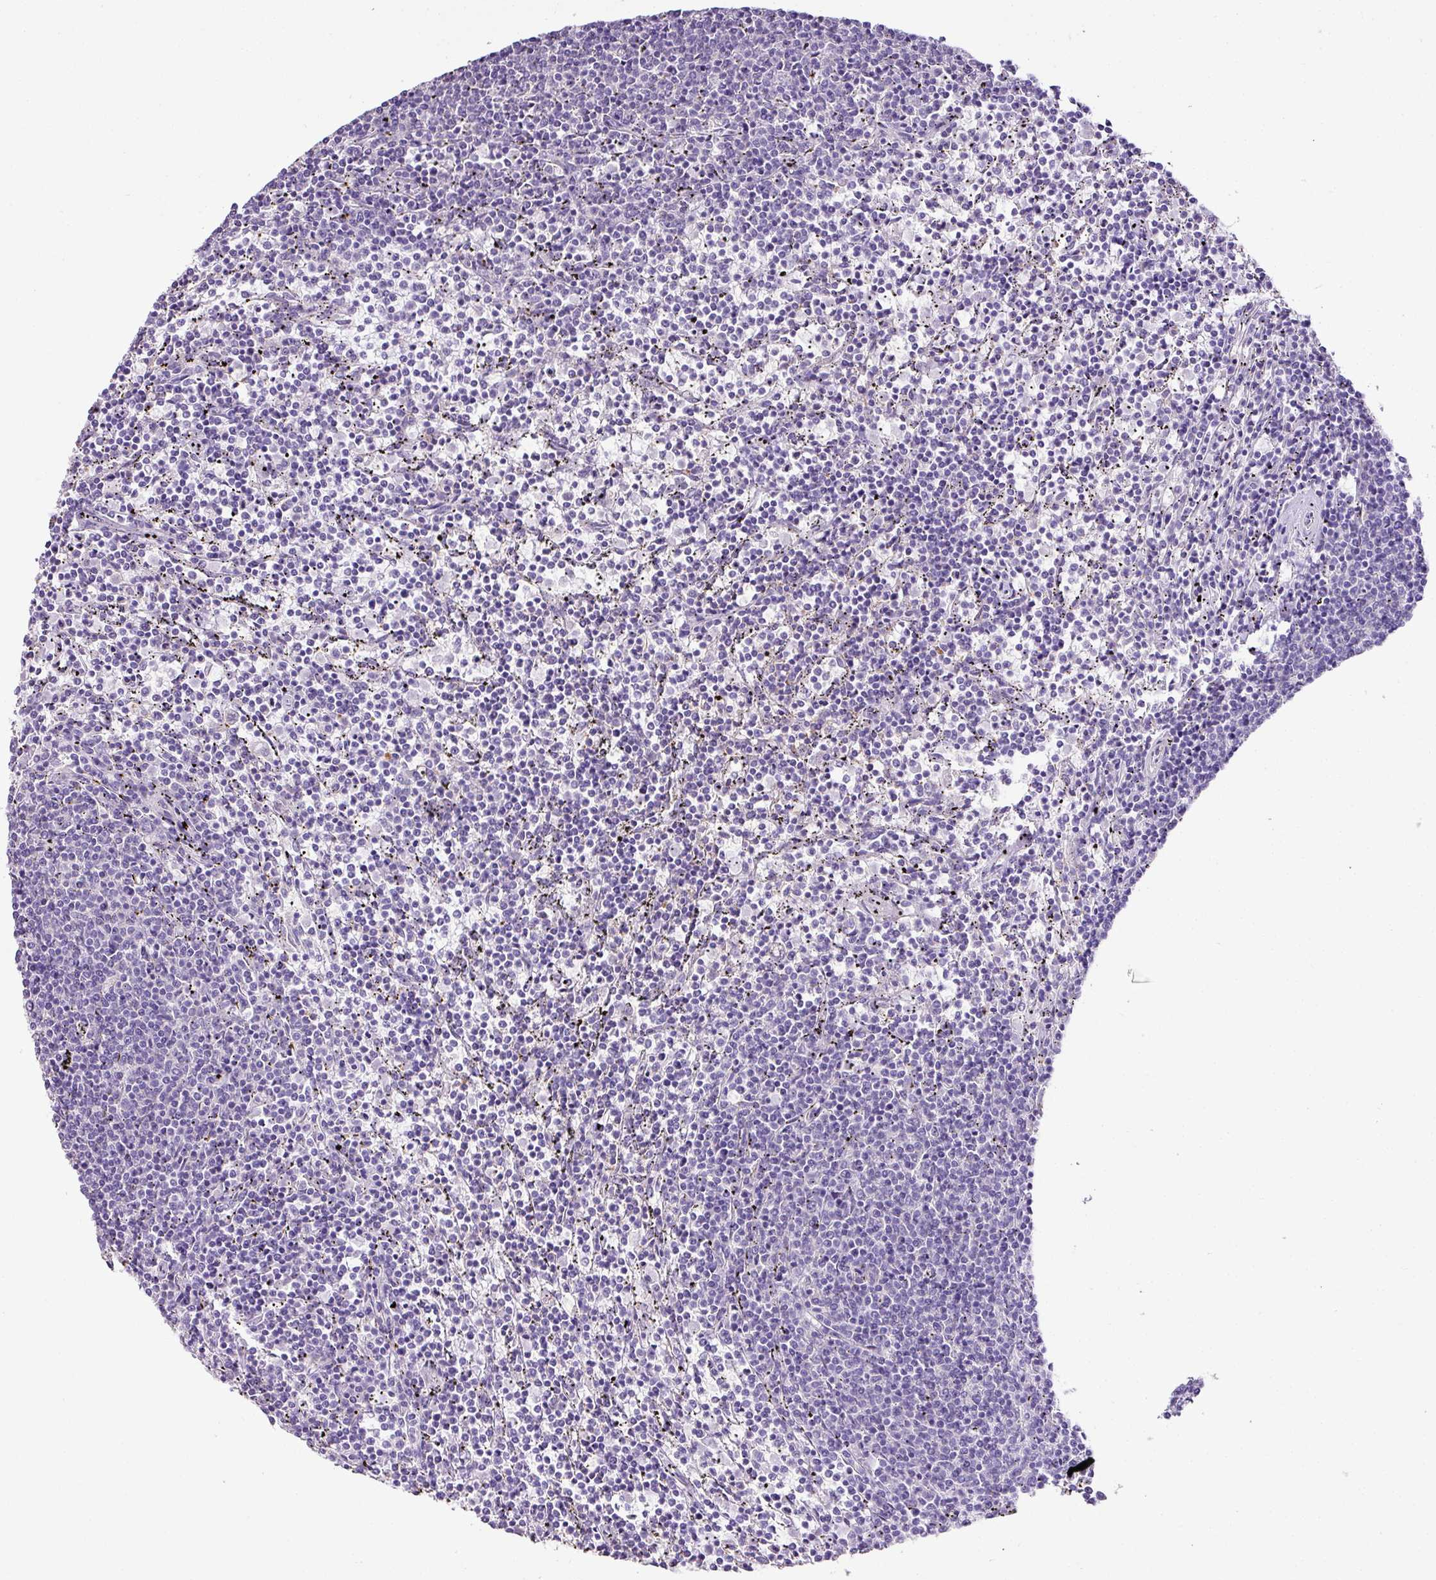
{"staining": {"intensity": "negative", "quantity": "none", "location": "none"}, "tissue": "lymphoma", "cell_type": "Tumor cells", "image_type": "cancer", "snomed": [{"axis": "morphology", "description": "Malignant lymphoma, non-Hodgkin's type, Low grade"}, {"axis": "topography", "description": "Spleen"}], "caption": "IHC histopathology image of neoplastic tissue: human lymphoma stained with DAB (3,3'-diaminobenzidine) exhibits no significant protein positivity in tumor cells.", "gene": "DIP2A", "patient": {"sex": "female", "age": 50}}